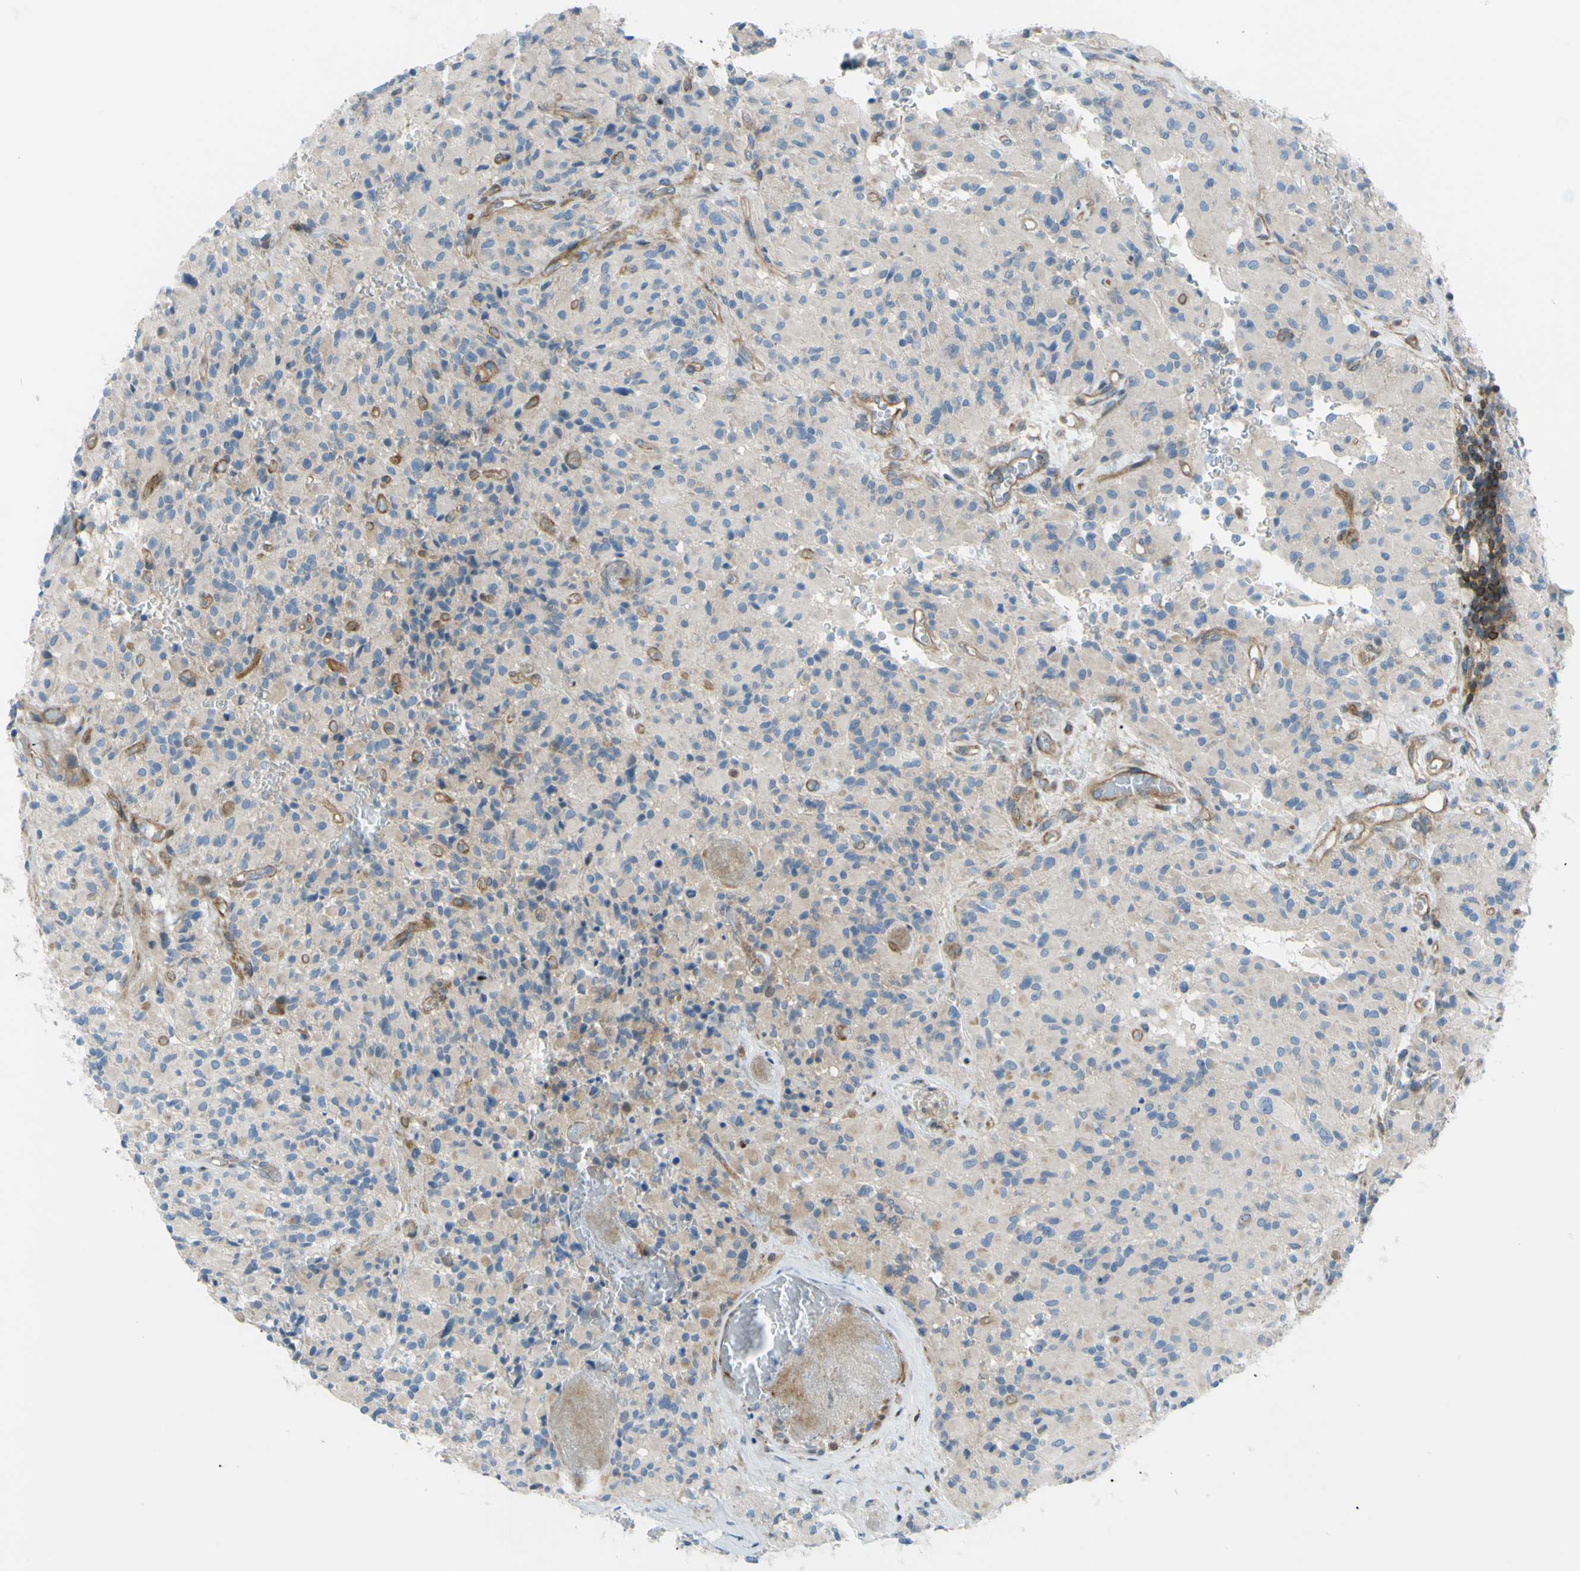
{"staining": {"intensity": "negative", "quantity": "none", "location": "none"}, "tissue": "glioma", "cell_type": "Tumor cells", "image_type": "cancer", "snomed": [{"axis": "morphology", "description": "Glioma, malignant, High grade"}, {"axis": "topography", "description": "Brain"}], "caption": "The photomicrograph reveals no significant positivity in tumor cells of high-grade glioma (malignant).", "gene": "PAK2", "patient": {"sex": "male", "age": 71}}